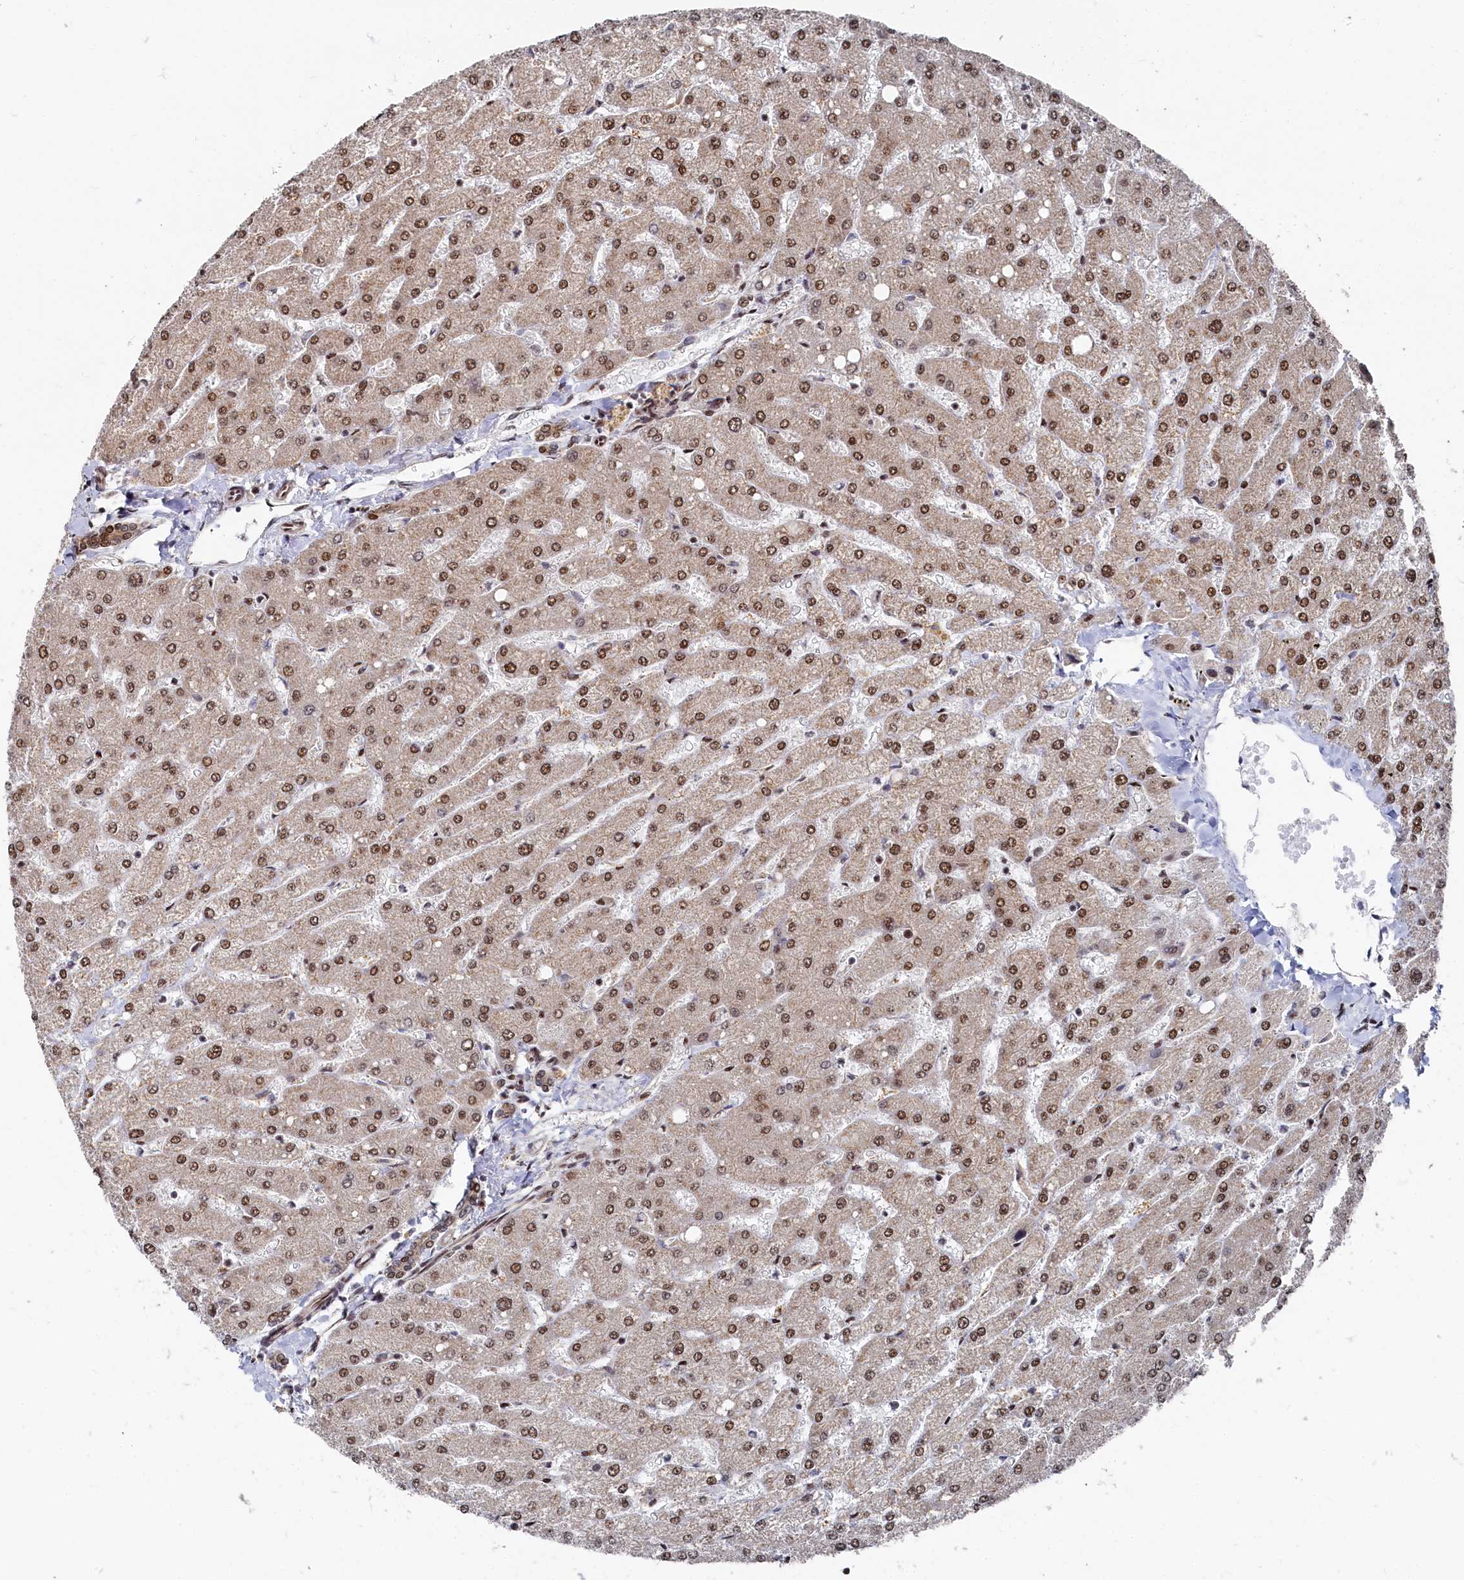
{"staining": {"intensity": "moderate", "quantity": ">75%", "location": "nuclear"}, "tissue": "liver", "cell_type": "Cholangiocytes", "image_type": "normal", "snomed": [{"axis": "morphology", "description": "Normal tissue, NOS"}, {"axis": "topography", "description": "Liver"}], "caption": "Unremarkable liver displays moderate nuclear staining in about >75% of cholangiocytes, visualized by immunohistochemistry.", "gene": "BUB3", "patient": {"sex": "male", "age": 55}}